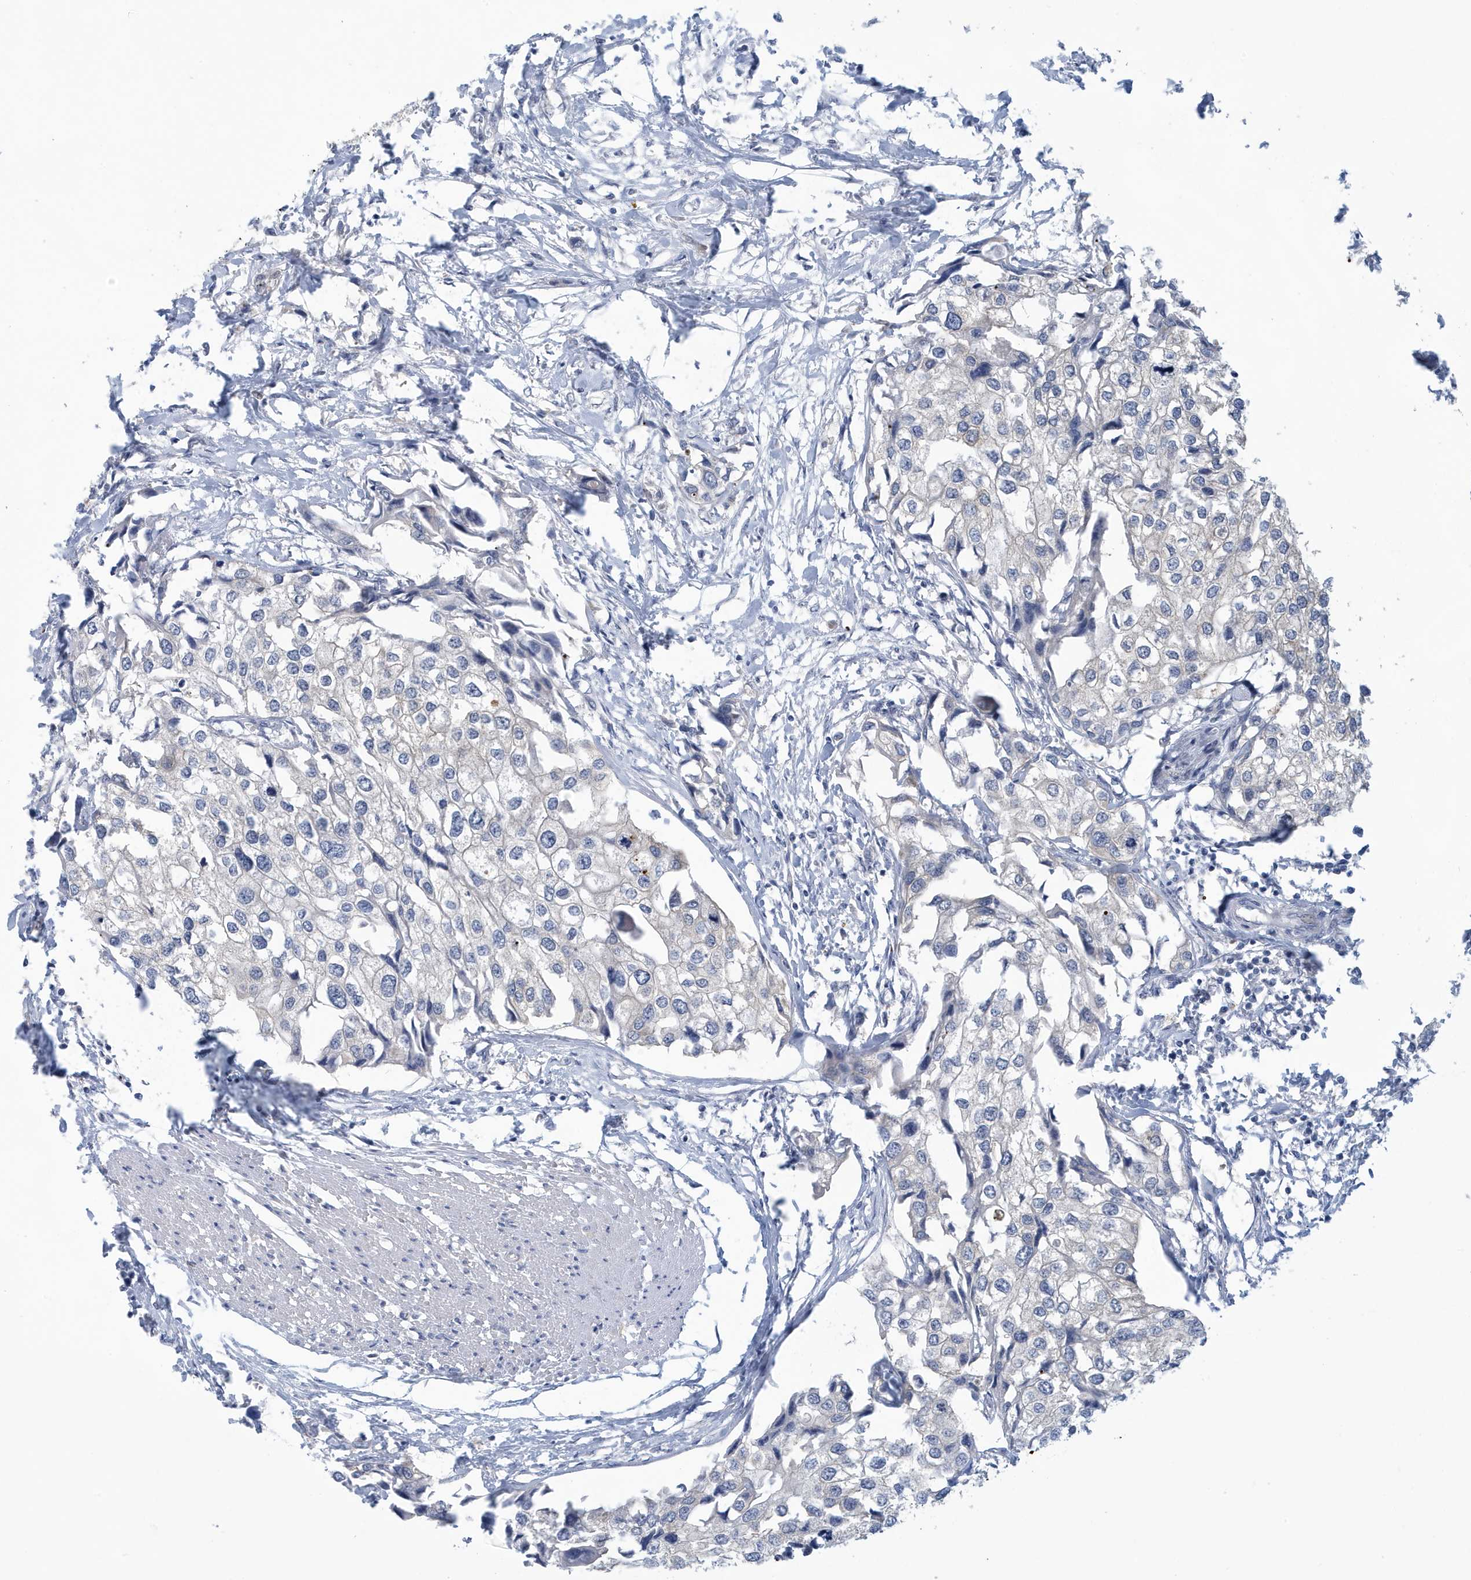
{"staining": {"intensity": "negative", "quantity": "none", "location": "none"}, "tissue": "urothelial cancer", "cell_type": "Tumor cells", "image_type": "cancer", "snomed": [{"axis": "morphology", "description": "Urothelial carcinoma, High grade"}, {"axis": "topography", "description": "Urinary bladder"}], "caption": "There is no significant expression in tumor cells of high-grade urothelial carcinoma.", "gene": "VTA1", "patient": {"sex": "male", "age": 64}}